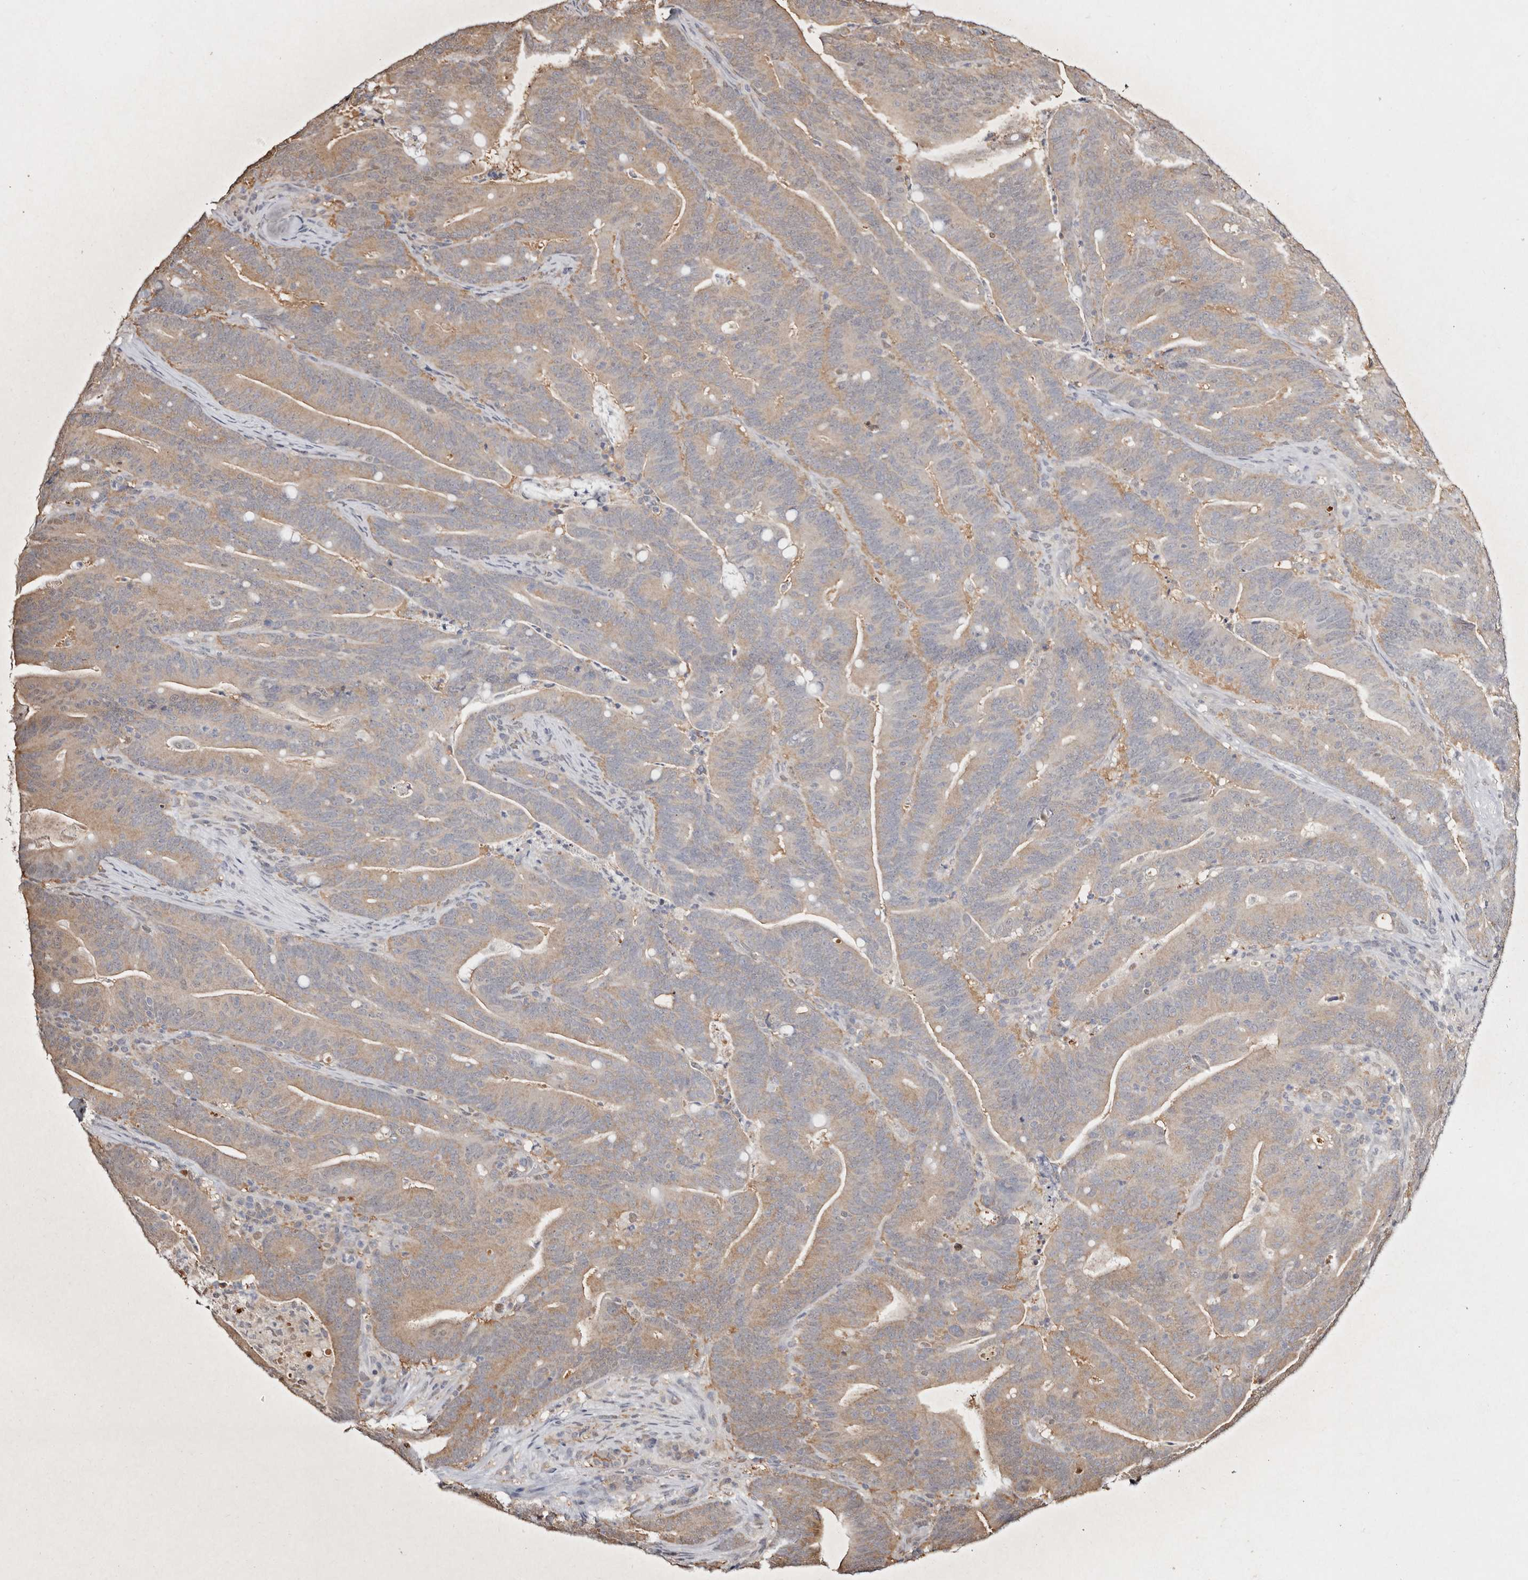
{"staining": {"intensity": "weak", "quantity": "25%-75%", "location": "cytoplasmic/membranous"}, "tissue": "colorectal cancer", "cell_type": "Tumor cells", "image_type": "cancer", "snomed": [{"axis": "morphology", "description": "Adenocarcinoma, NOS"}, {"axis": "topography", "description": "Colon"}], "caption": "The immunohistochemical stain labels weak cytoplasmic/membranous positivity in tumor cells of colorectal cancer tissue.", "gene": "PSMA5", "patient": {"sex": "female", "age": 66}}